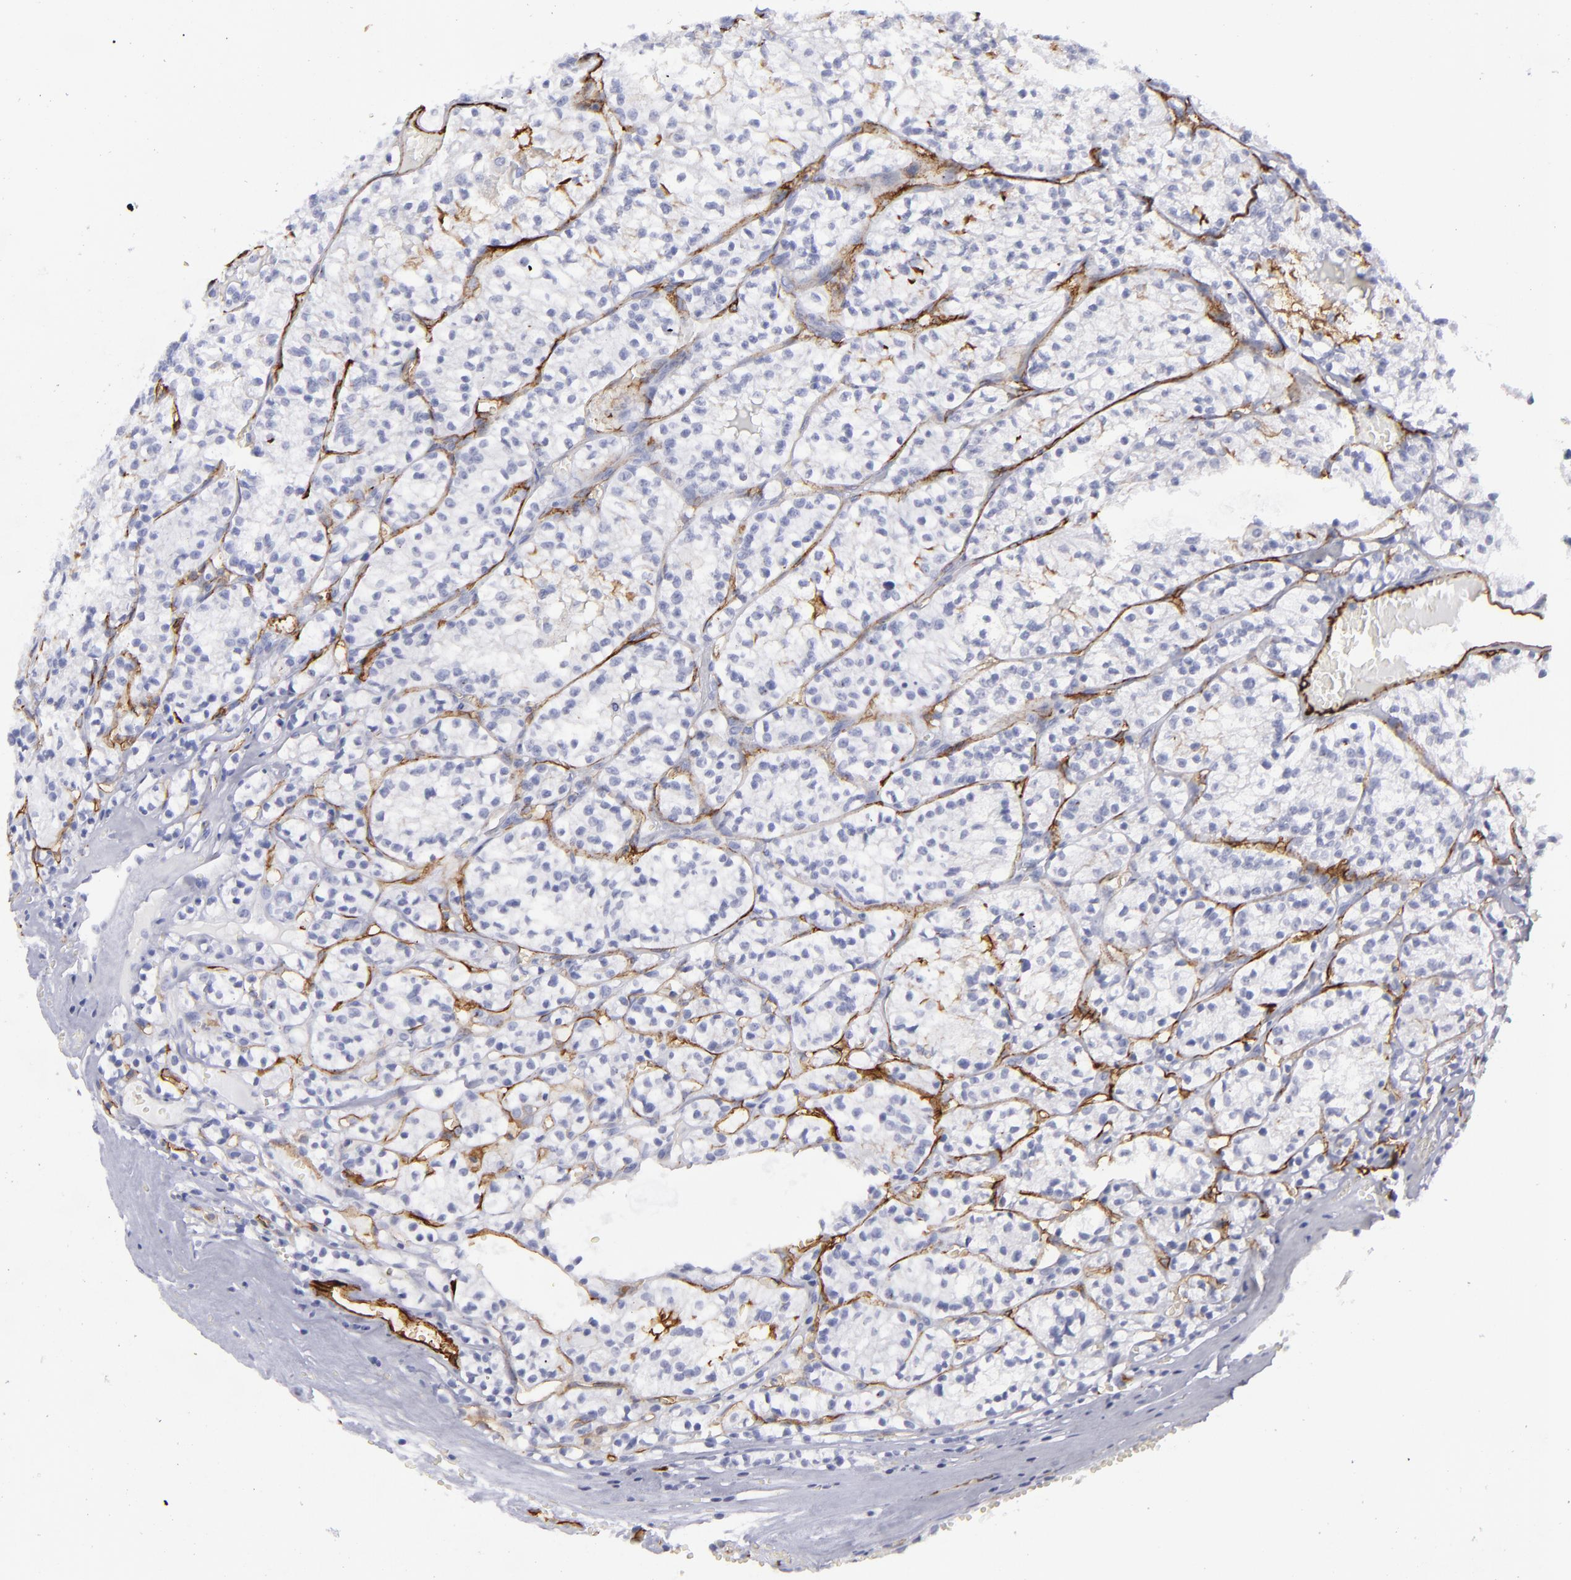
{"staining": {"intensity": "negative", "quantity": "none", "location": "none"}, "tissue": "renal cancer", "cell_type": "Tumor cells", "image_type": "cancer", "snomed": [{"axis": "morphology", "description": "Adenocarcinoma, NOS"}, {"axis": "topography", "description": "Kidney"}], "caption": "The micrograph demonstrates no significant positivity in tumor cells of adenocarcinoma (renal).", "gene": "ACE", "patient": {"sex": "male", "age": 61}}